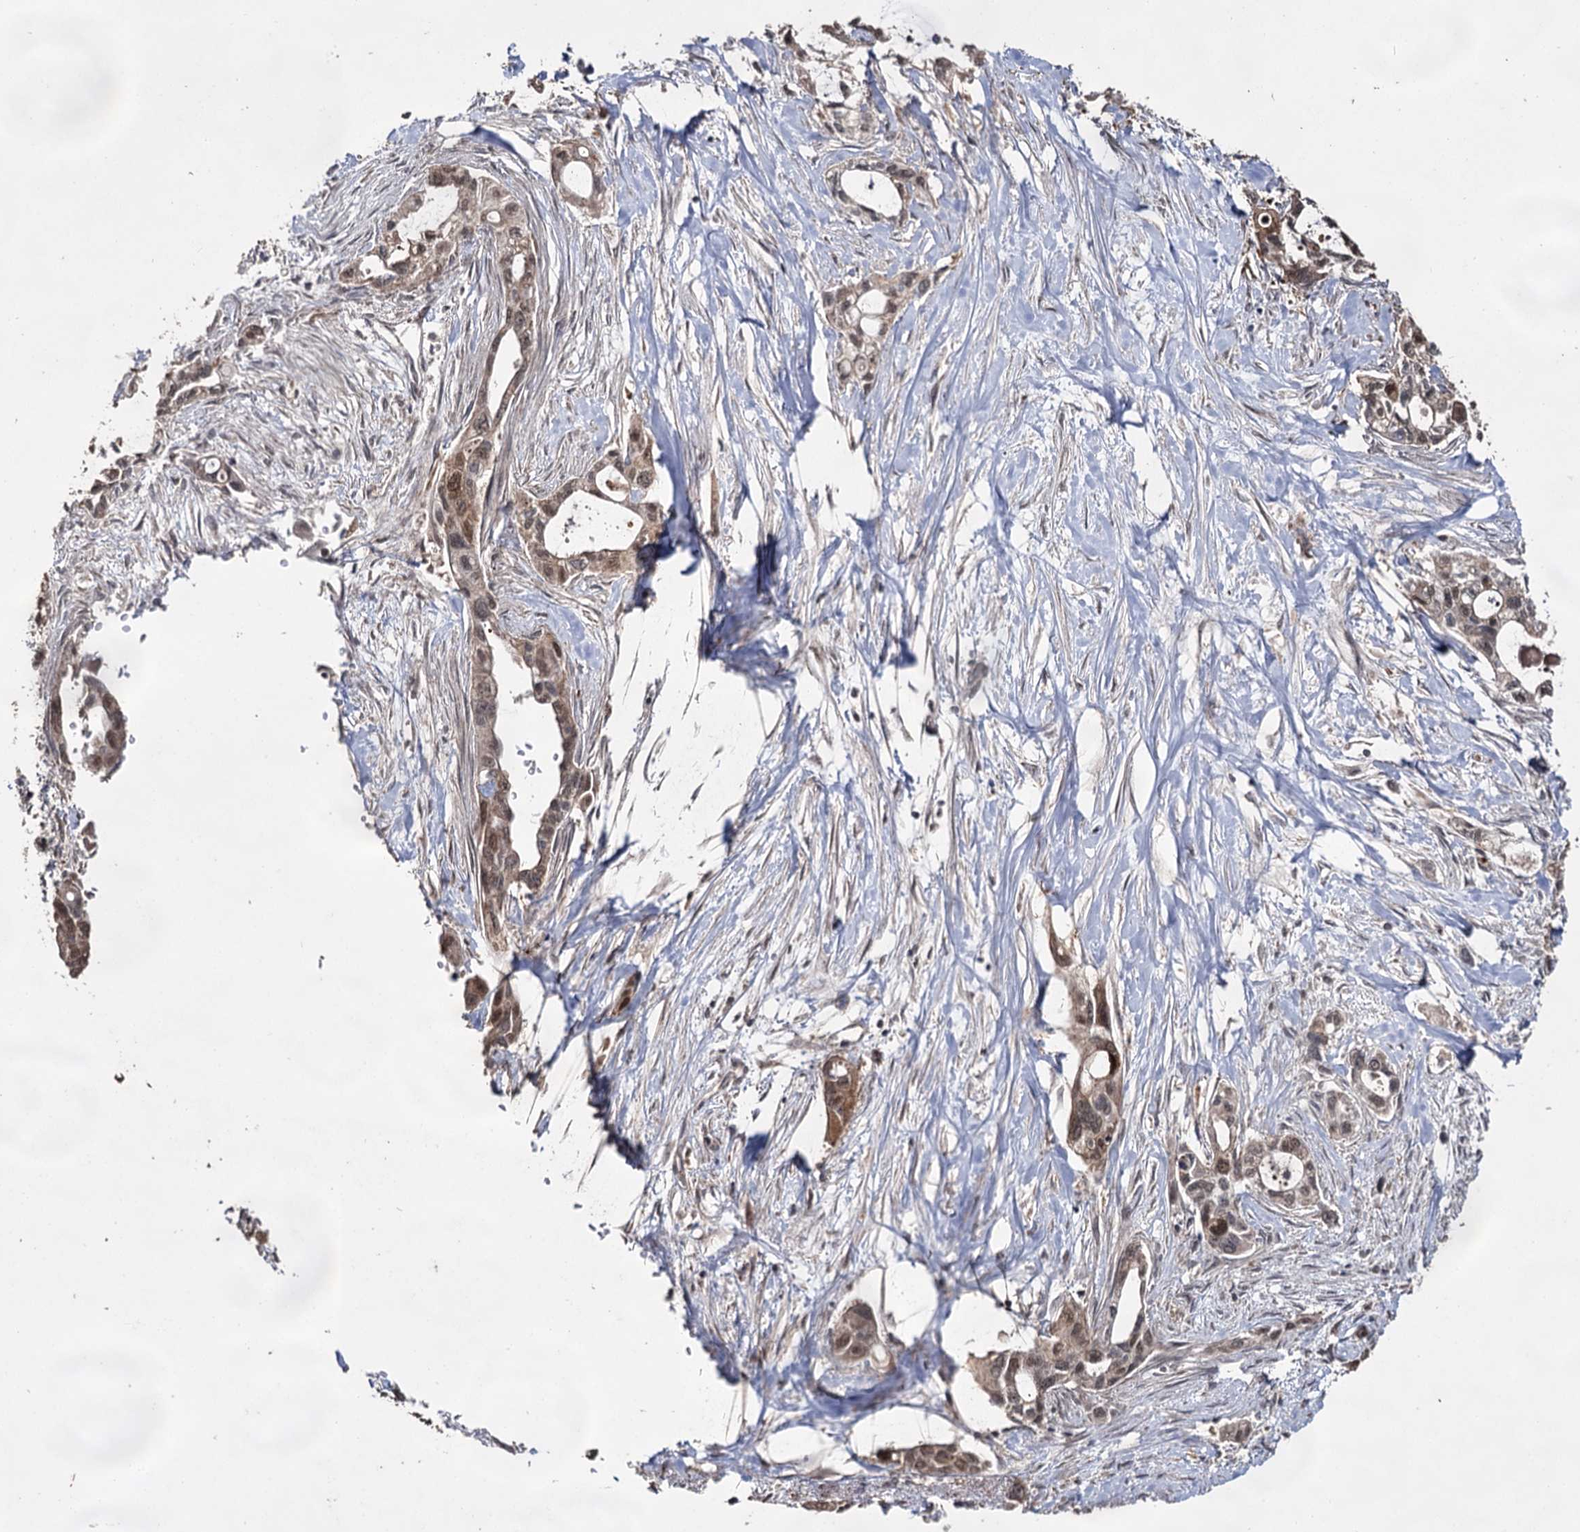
{"staining": {"intensity": "moderate", "quantity": ">75%", "location": "cytoplasmic/membranous,nuclear"}, "tissue": "pancreatic cancer", "cell_type": "Tumor cells", "image_type": "cancer", "snomed": [{"axis": "morphology", "description": "Adenocarcinoma, NOS"}, {"axis": "topography", "description": "Pancreas"}], "caption": "About >75% of tumor cells in human pancreatic adenocarcinoma display moderate cytoplasmic/membranous and nuclear protein positivity as visualized by brown immunohistochemical staining.", "gene": "ACTR6", "patient": {"sex": "male", "age": 75}}